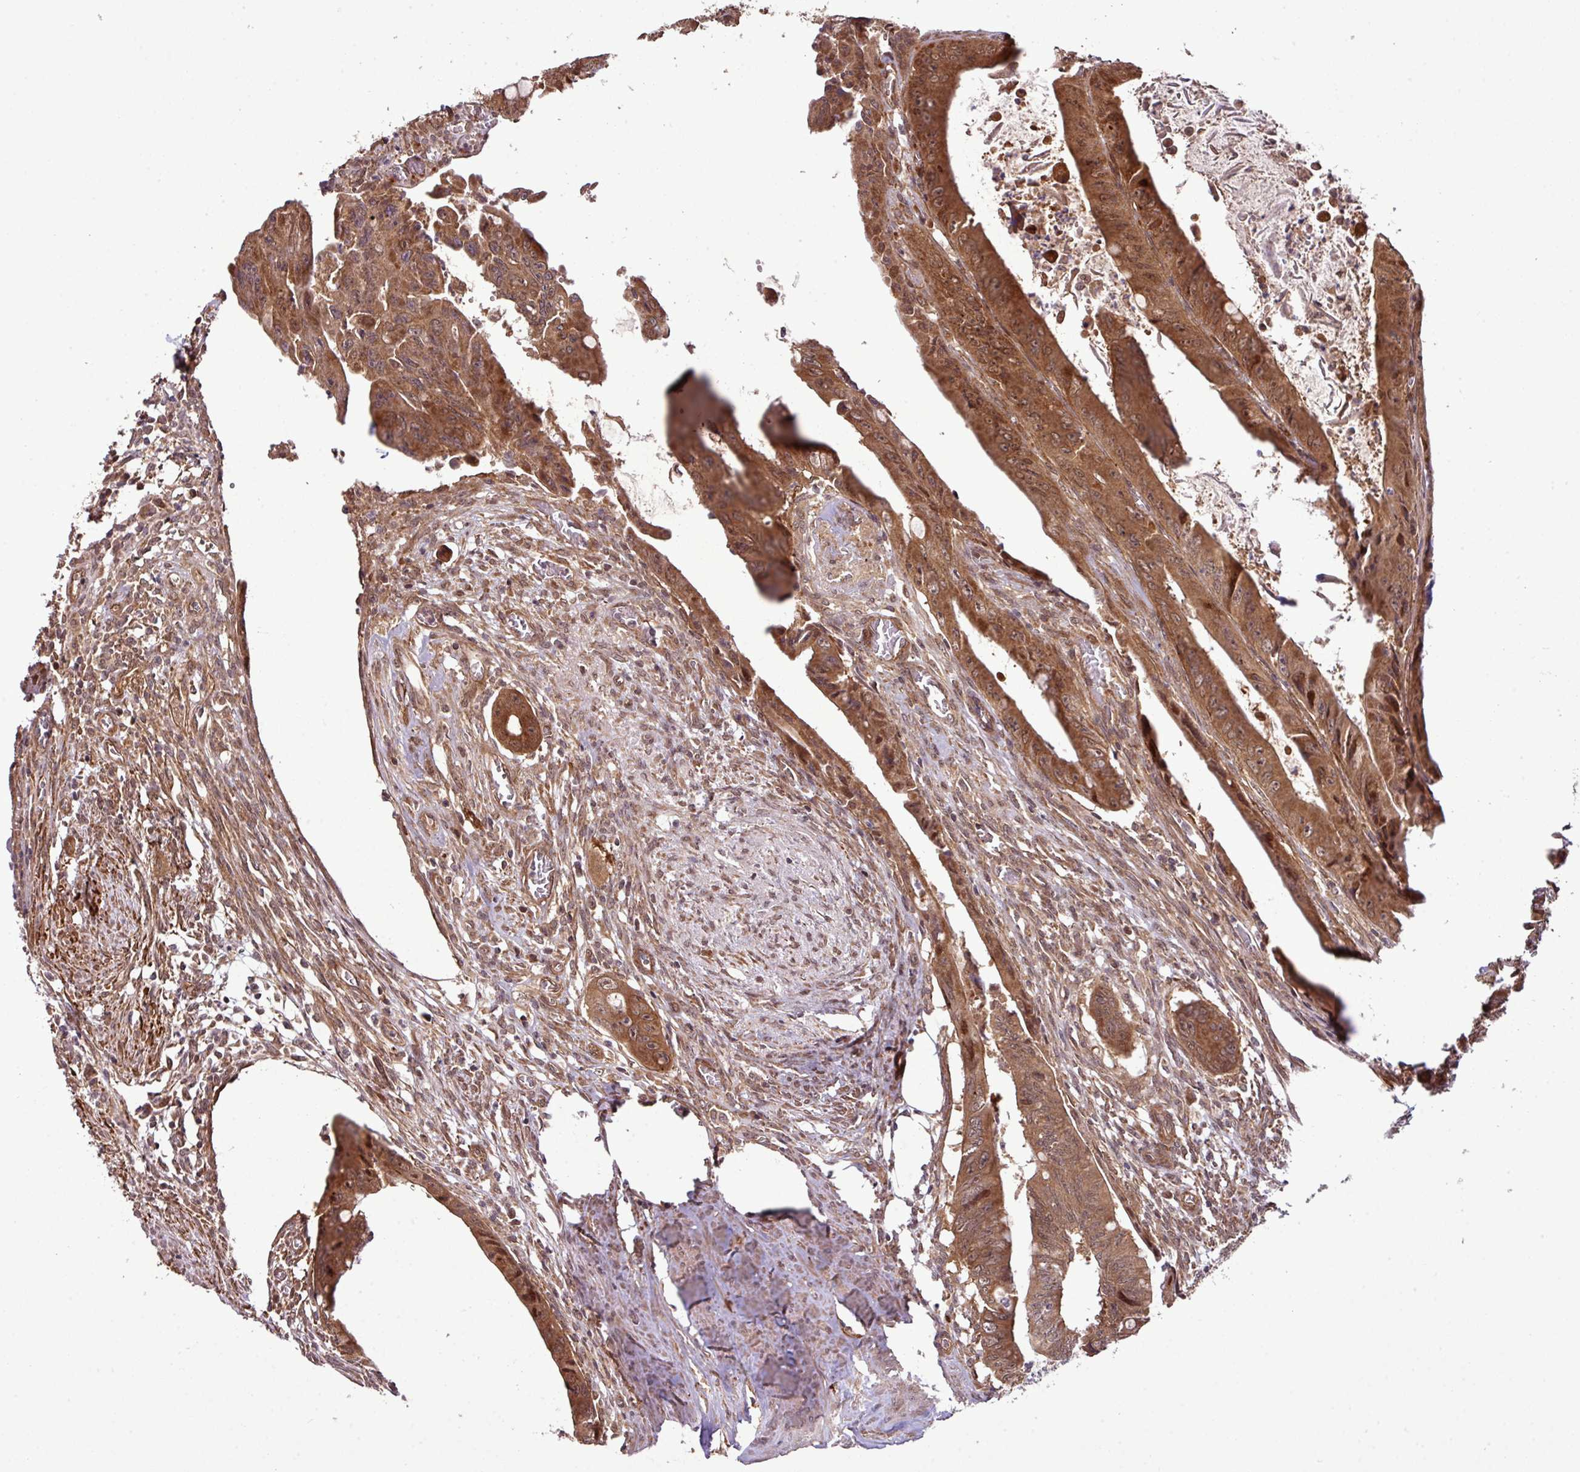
{"staining": {"intensity": "moderate", "quantity": ">75%", "location": "cytoplasmic/membranous,nuclear"}, "tissue": "colorectal cancer", "cell_type": "Tumor cells", "image_type": "cancer", "snomed": [{"axis": "morphology", "description": "Adenocarcinoma, NOS"}, {"axis": "topography", "description": "Rectum"}], "caption": "A brown stain labels moderate cytoplasmic/membranous and nuclear expression of a protein in adenocarcinoma (colorectal) tumor cells.", "gene": "XIAP", "patient": {"sex": "male", "age": 78}}